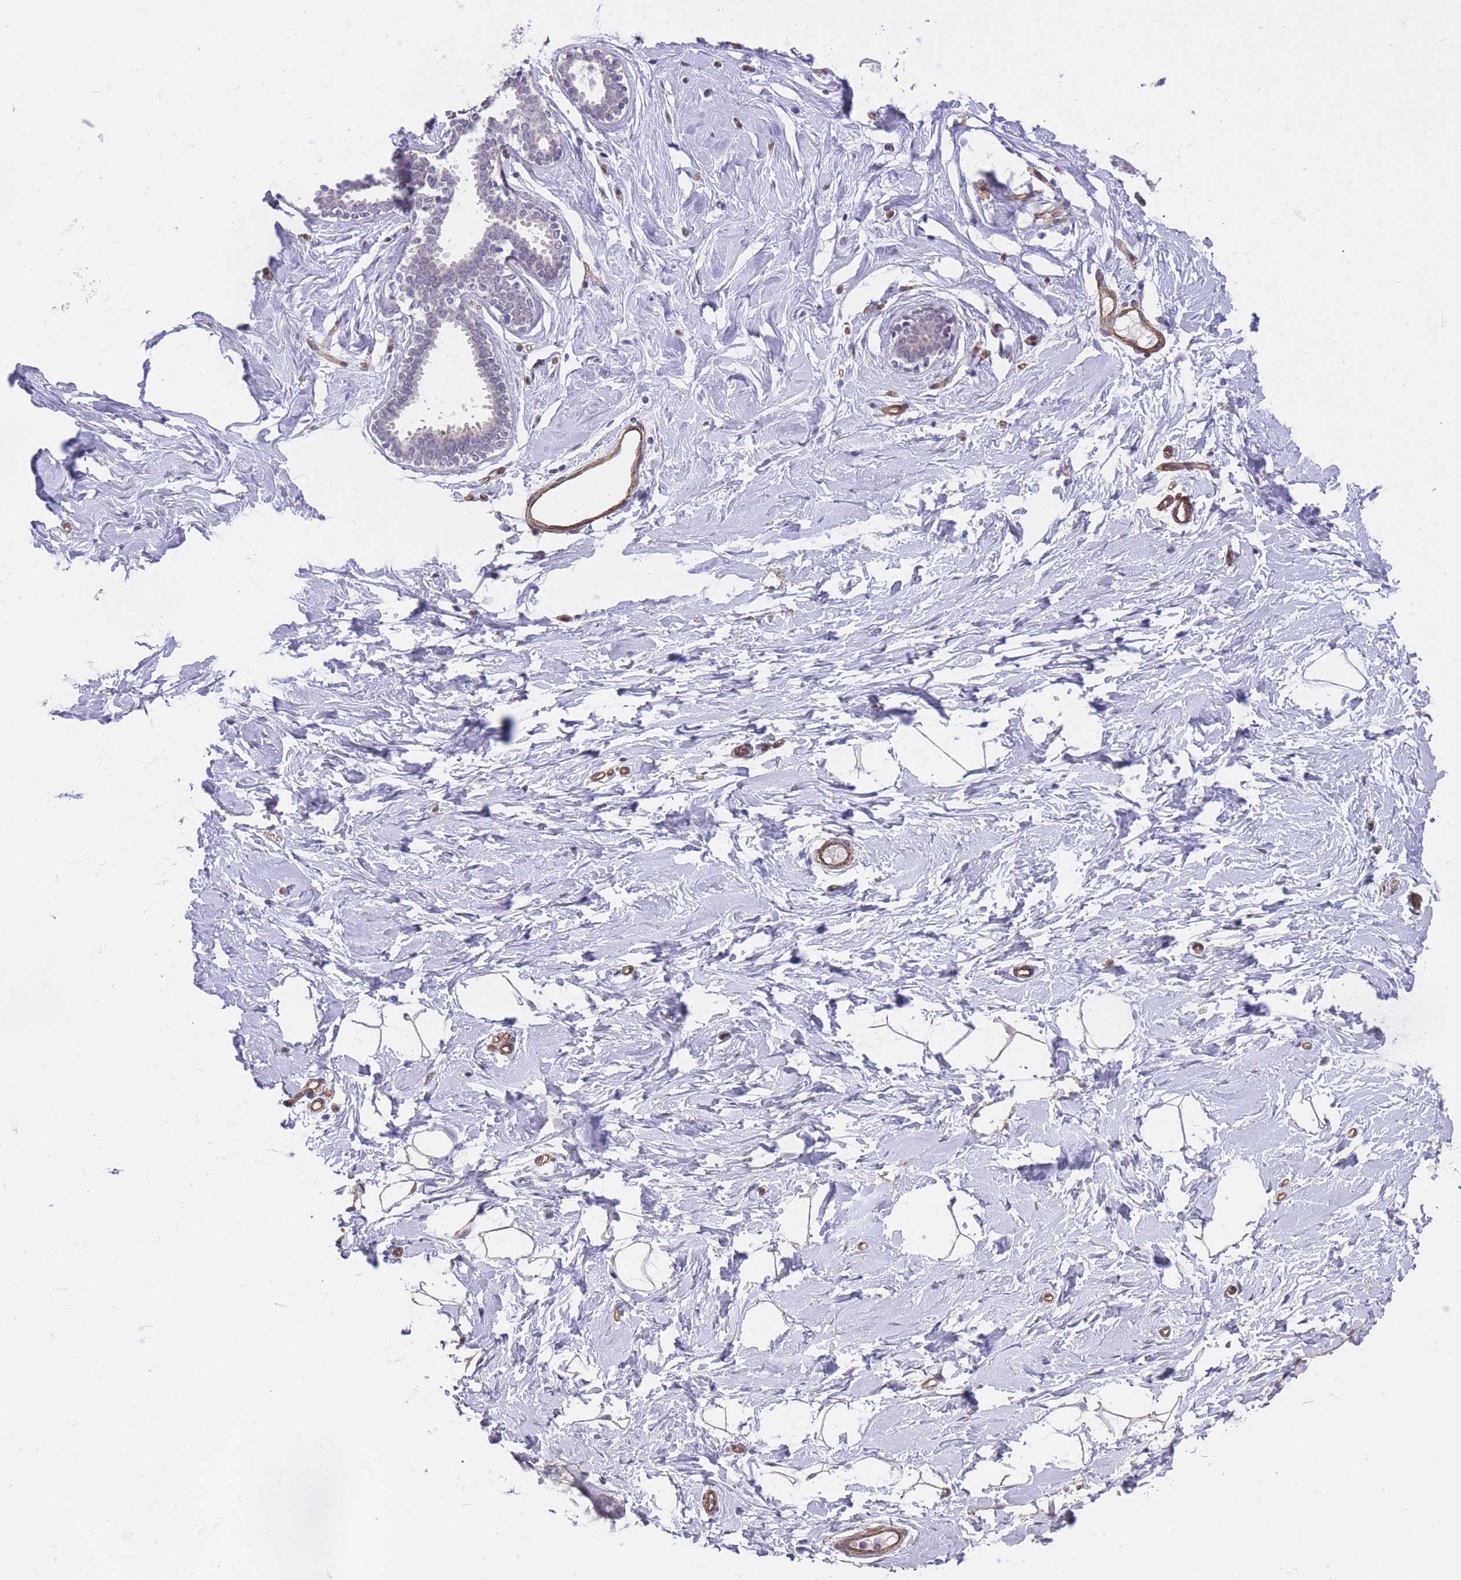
{"staining": {"intensity": "negative", "quantity": "none", "location": "none"}, "tissue": "breast", "cell_type": "Adipocytes", "image_type": "normal", "snomed": [{"axis": "morphology", "description": "Normal tissue, NOS"}, {"axis": "topography", "description": "Breast"}], "caption": "Adipocytes are negative for brown protein staining in normal breast. The staining was performed using DAB to visualize the protein expression in brown, while the nuclei were stained in blue with hematoxylin (Magnification: 20x).", "gene": "QTRT1", "patient": {"sex": "female", "age": 23}}